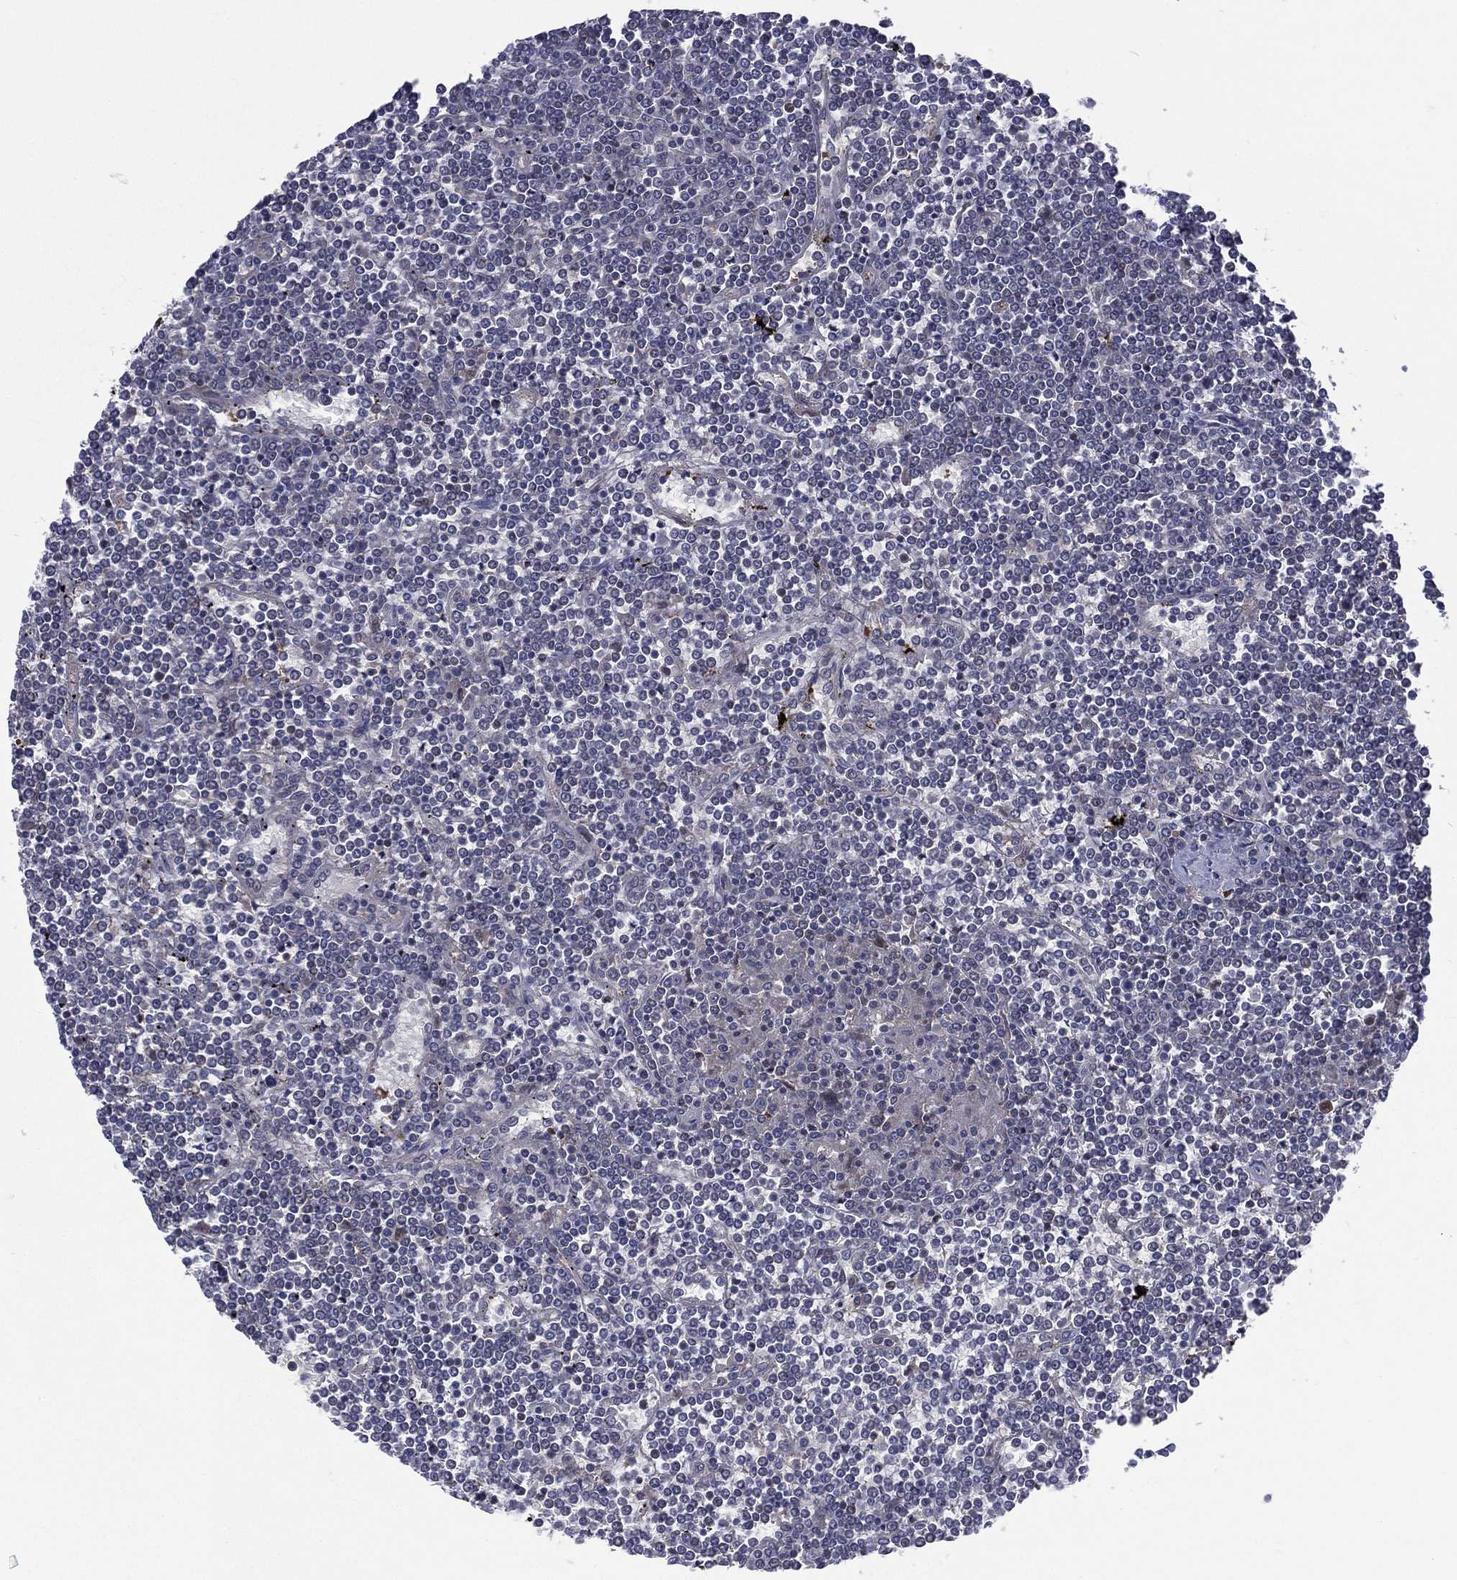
{"staining": {"intensity": "negative", "quantity": "none", "location": "none"}, "tissue": "lymphoma", "cell_type": "Tumor cells", "image_type": "cancer", "snomed": [{"axis": "morphology", "description": "Malignant lymphoma, non-Hodgkin's type, Low grade"}, {"axis": "topography", "description": "Spleen"}], "caption": "A photomicrograph of low-grade malignant lymphoma, non-Hodgkin's type stained for a protein reveals no brown staining in tumor cells.", "gene": "MTAP", "patient": {"sex": "female", "age": 19}}